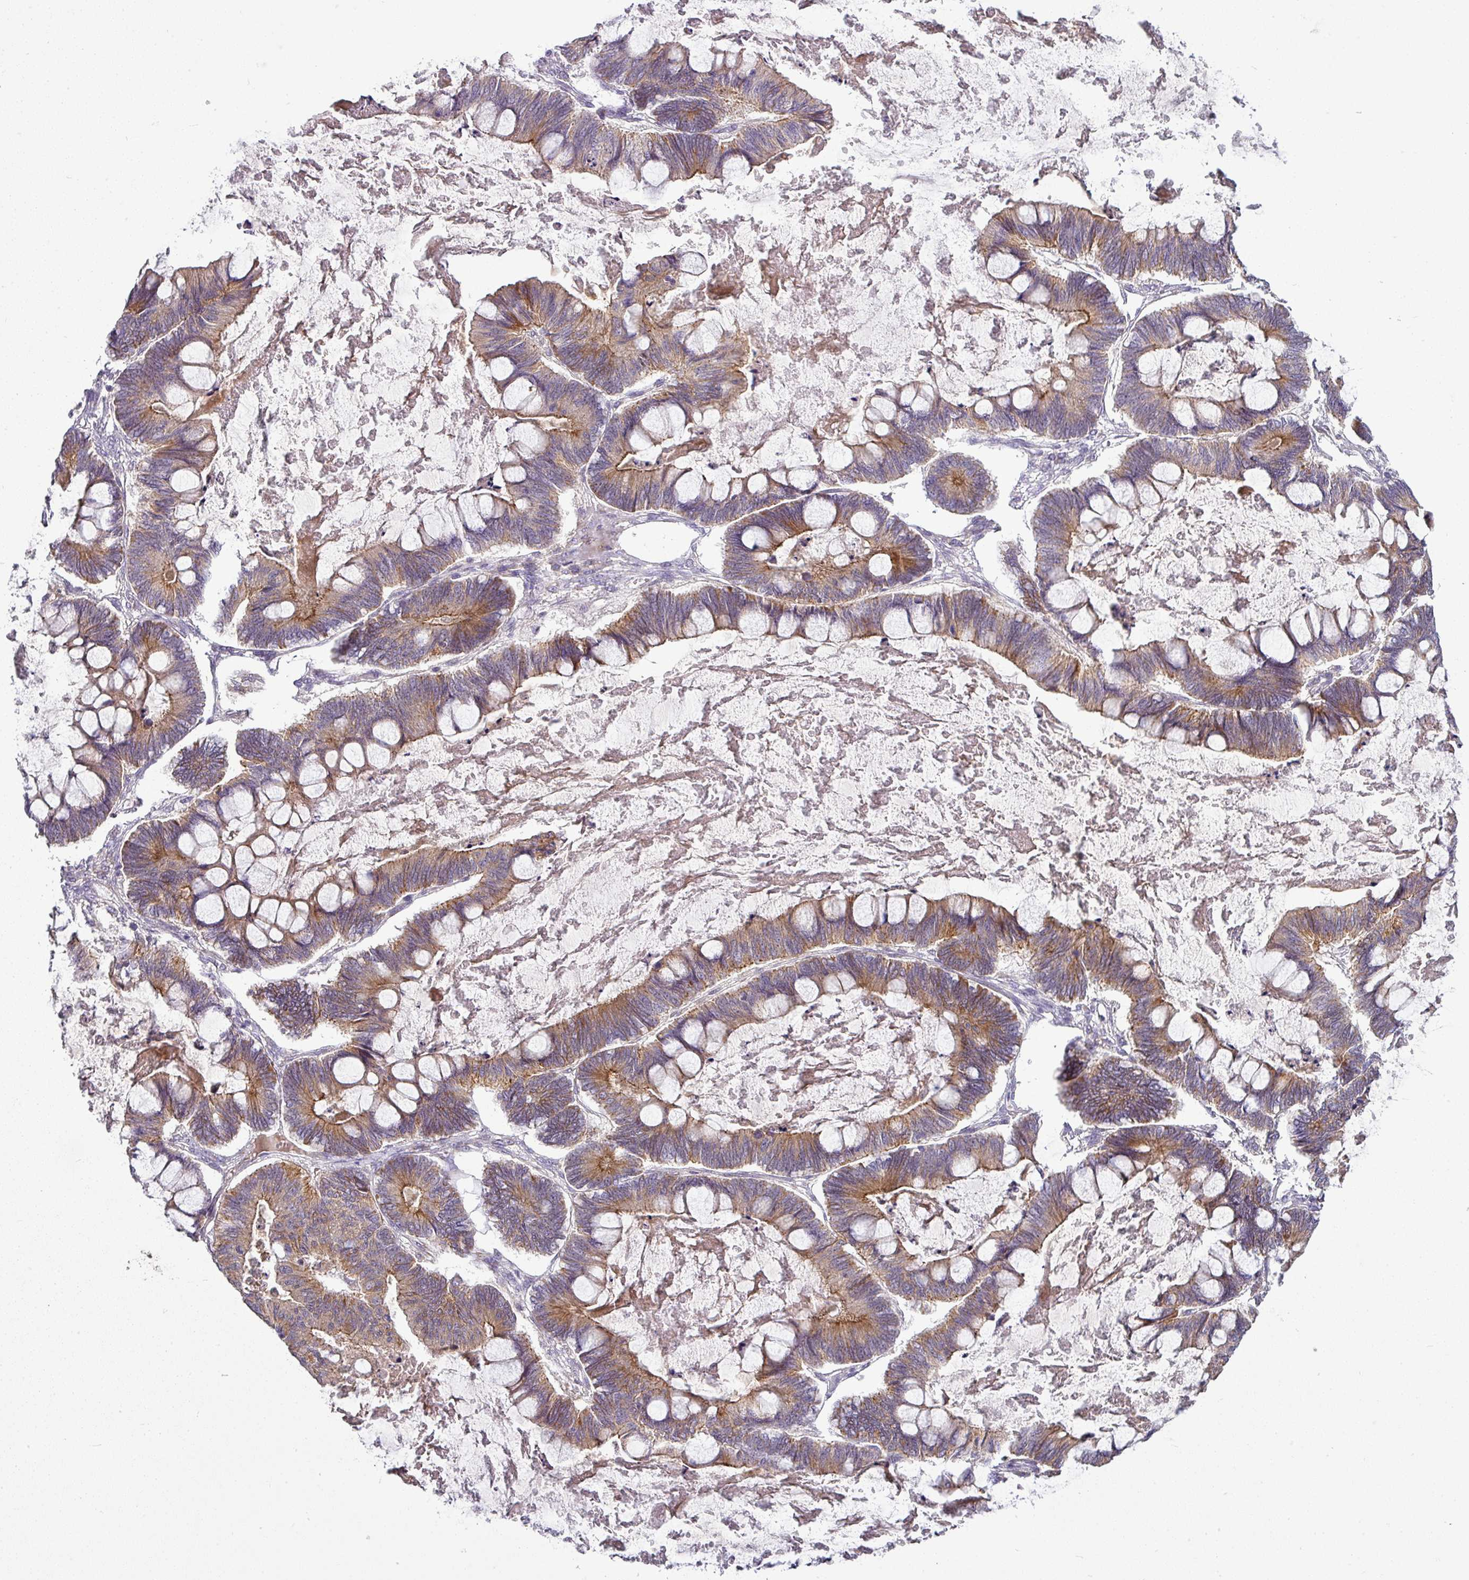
{"staining": {"intensity": "moderate", "quantity": "25%-75%", "location": "cytoplasmic/membranous"}, "tissue": "ovarian cancer", "cell_type": "Tumor cells", "image_type": "cancer", "snomed": [{"axis": "morphology", "description": "Cystadenocarcinoma, mucinous, NOS"}, {"axis": "topography", "description": "Ovary"}], "caption": "Protein staining of ovarian cancer (mucinous cystadenocarcinoma) tissue demonstrates moderate cytoplasmic/membranous positivity in about 25%-75% of tumor cells. Immunohistochemistry stains the protein of interest in brown and the nuclei are stained blue.", "gene": "GAN", "patient": {"sex": "female", "age": 61}}